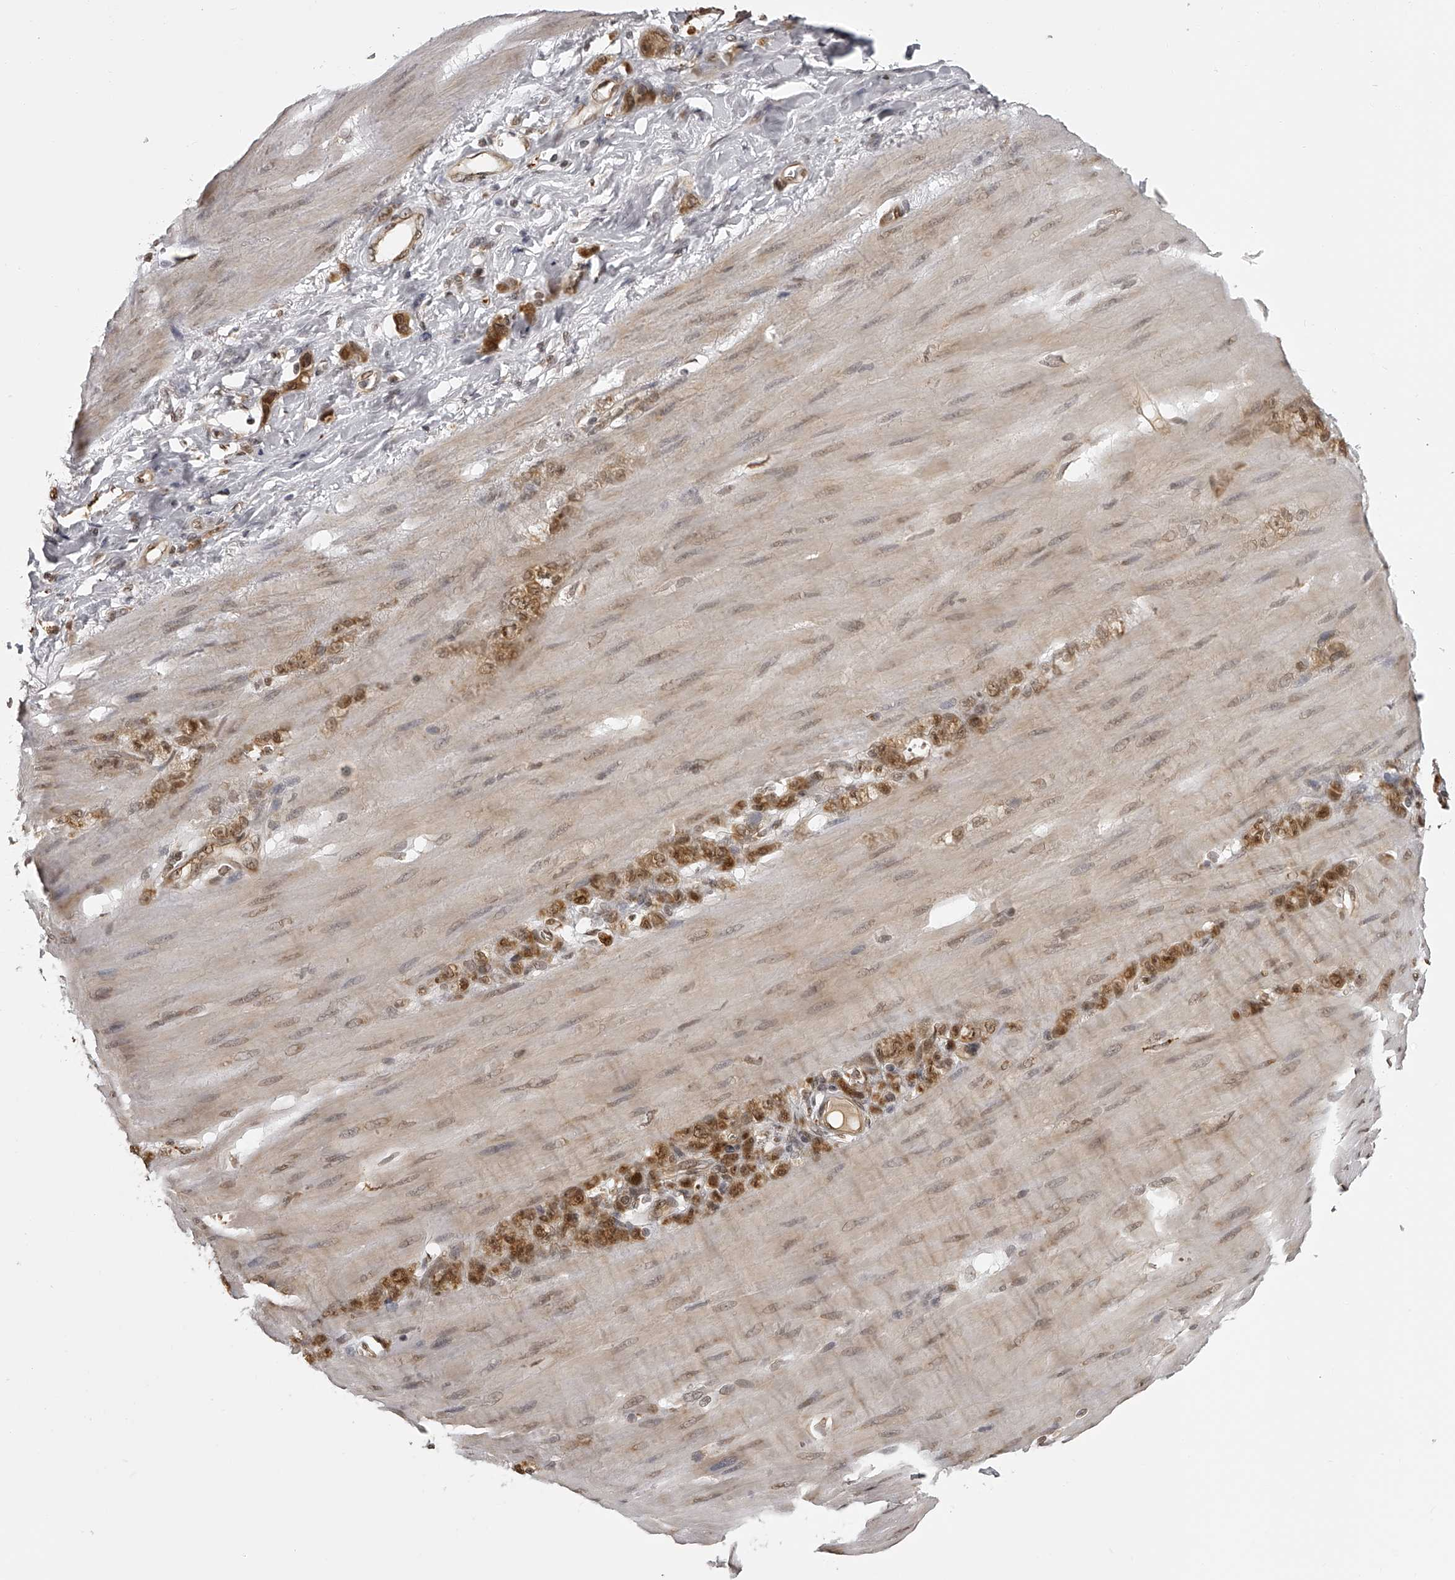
{"staining": {"intensity": "strong", "quantity": ">75%", "location": "cytoplasmic/membranous,nuclear"}, "tissue": "stomach cancer", "cell_type": "Tumor cells", "image_type": "cancer", "snomed": [{"axis": "morphology", "description": "Adenocarcinoma, NOS"}, {"axis": "topography", "description": "Stomach"}], "caption": "Human stomach adenocarcinoma stained with a brown dye displays strong cytoplasmic/membranous and nuclear positive positivity in about >75% of tumor cells.", "gene": "ODF2L", "patient": {"sex": "male", "age": 82}}